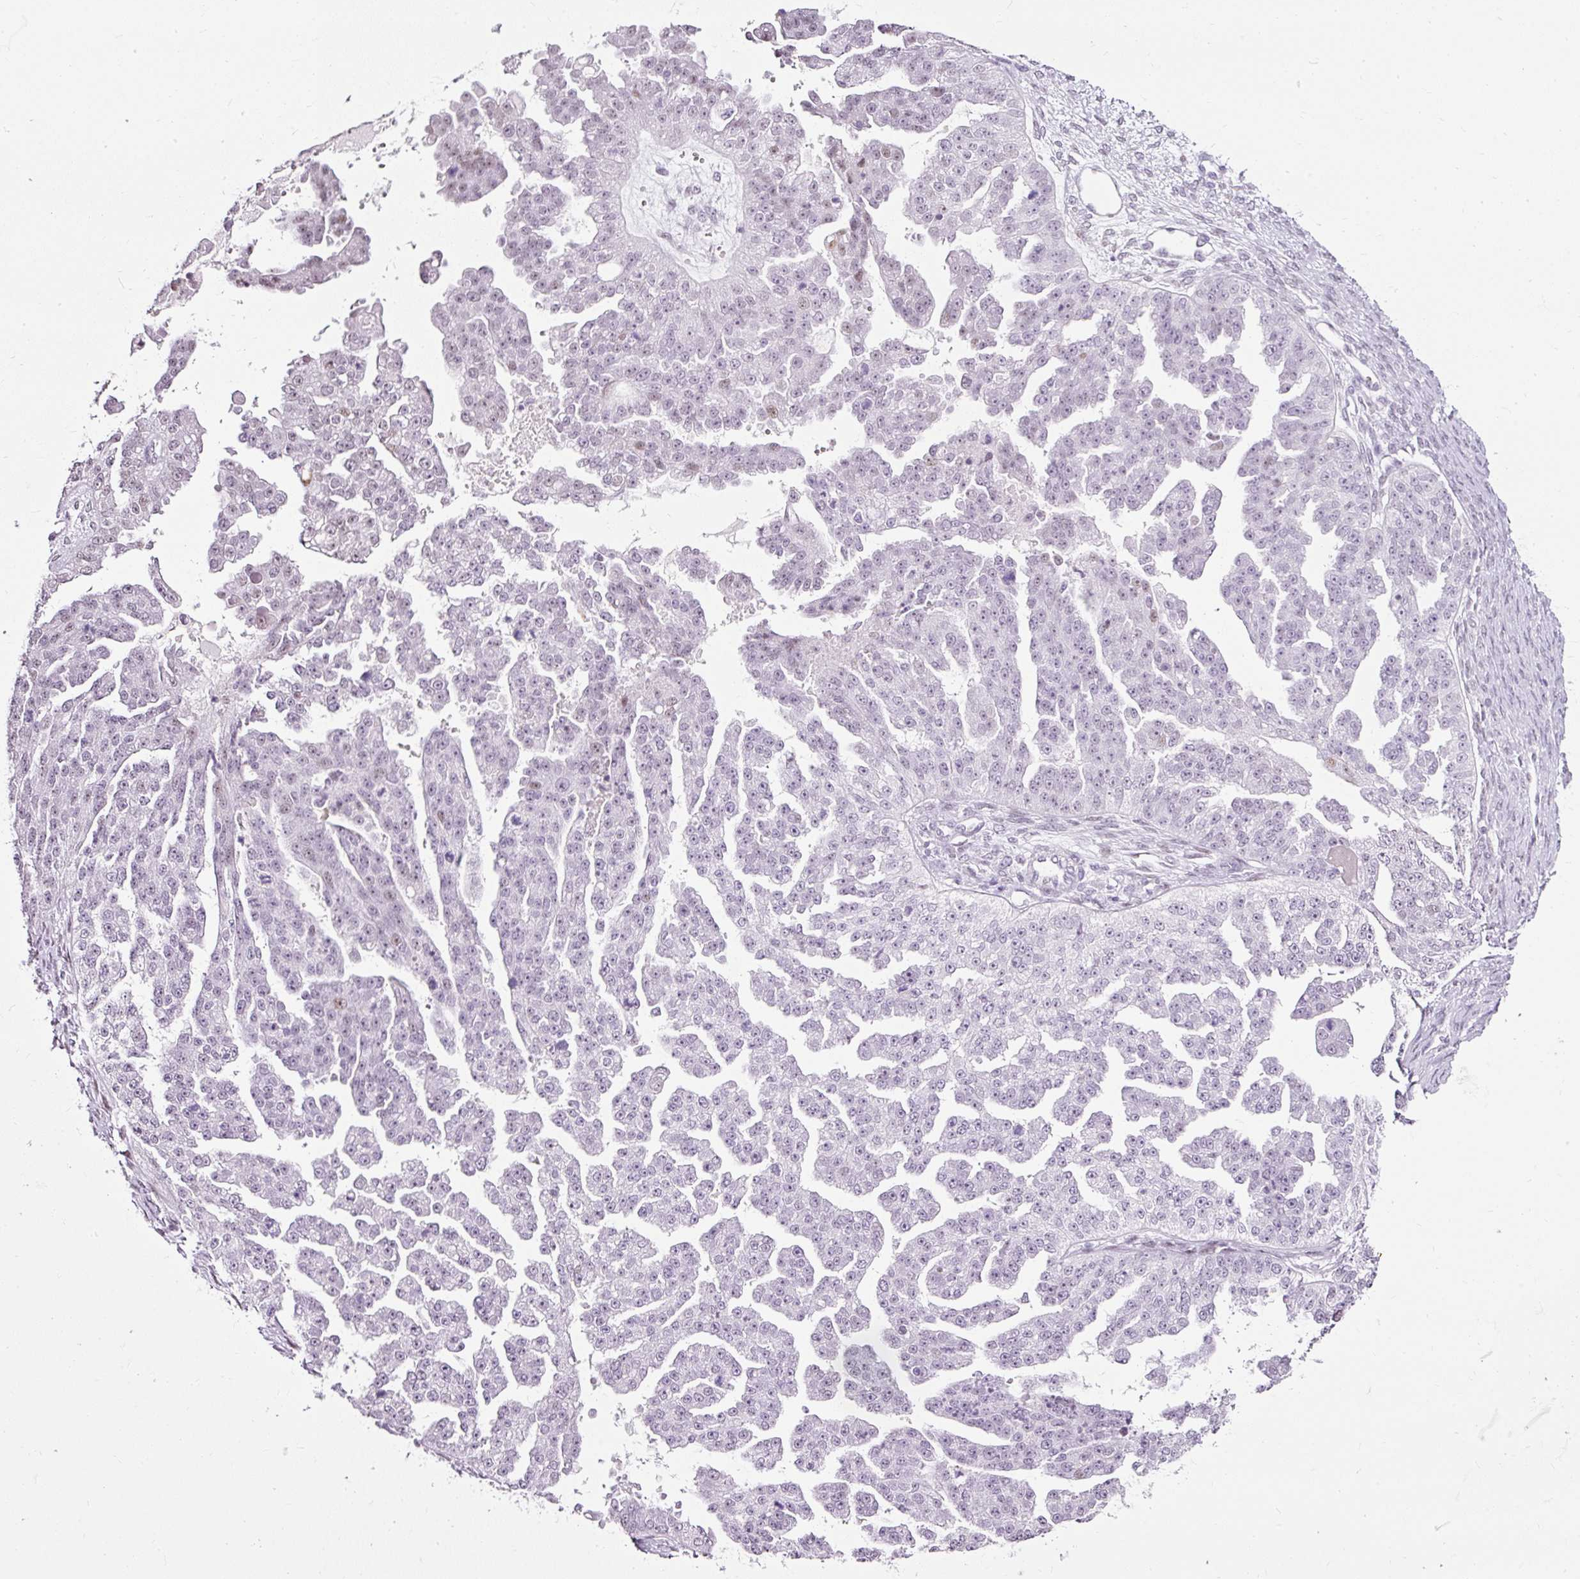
{"staining": {"intensity": "weak", "quantity": "25%-75%", "location": "nuclear"}, "tissue": "ovarian cancer", "cell_type": "Tumor cells", "image_type": "cancer", "snomed": [{"axis": "morphology", "description": "Cystadenocarcinoma, serous, NOS"}, {"axis": "topography", "description": "Ovary"}], "caption": "Serous cystadenocarcinoma (ovarian) tissue exhibits weak nuclear staining in approximately 25%-75% of tumor cells", "gene": "PDE6B", "patient": {"sex": "female", "age": 58}}